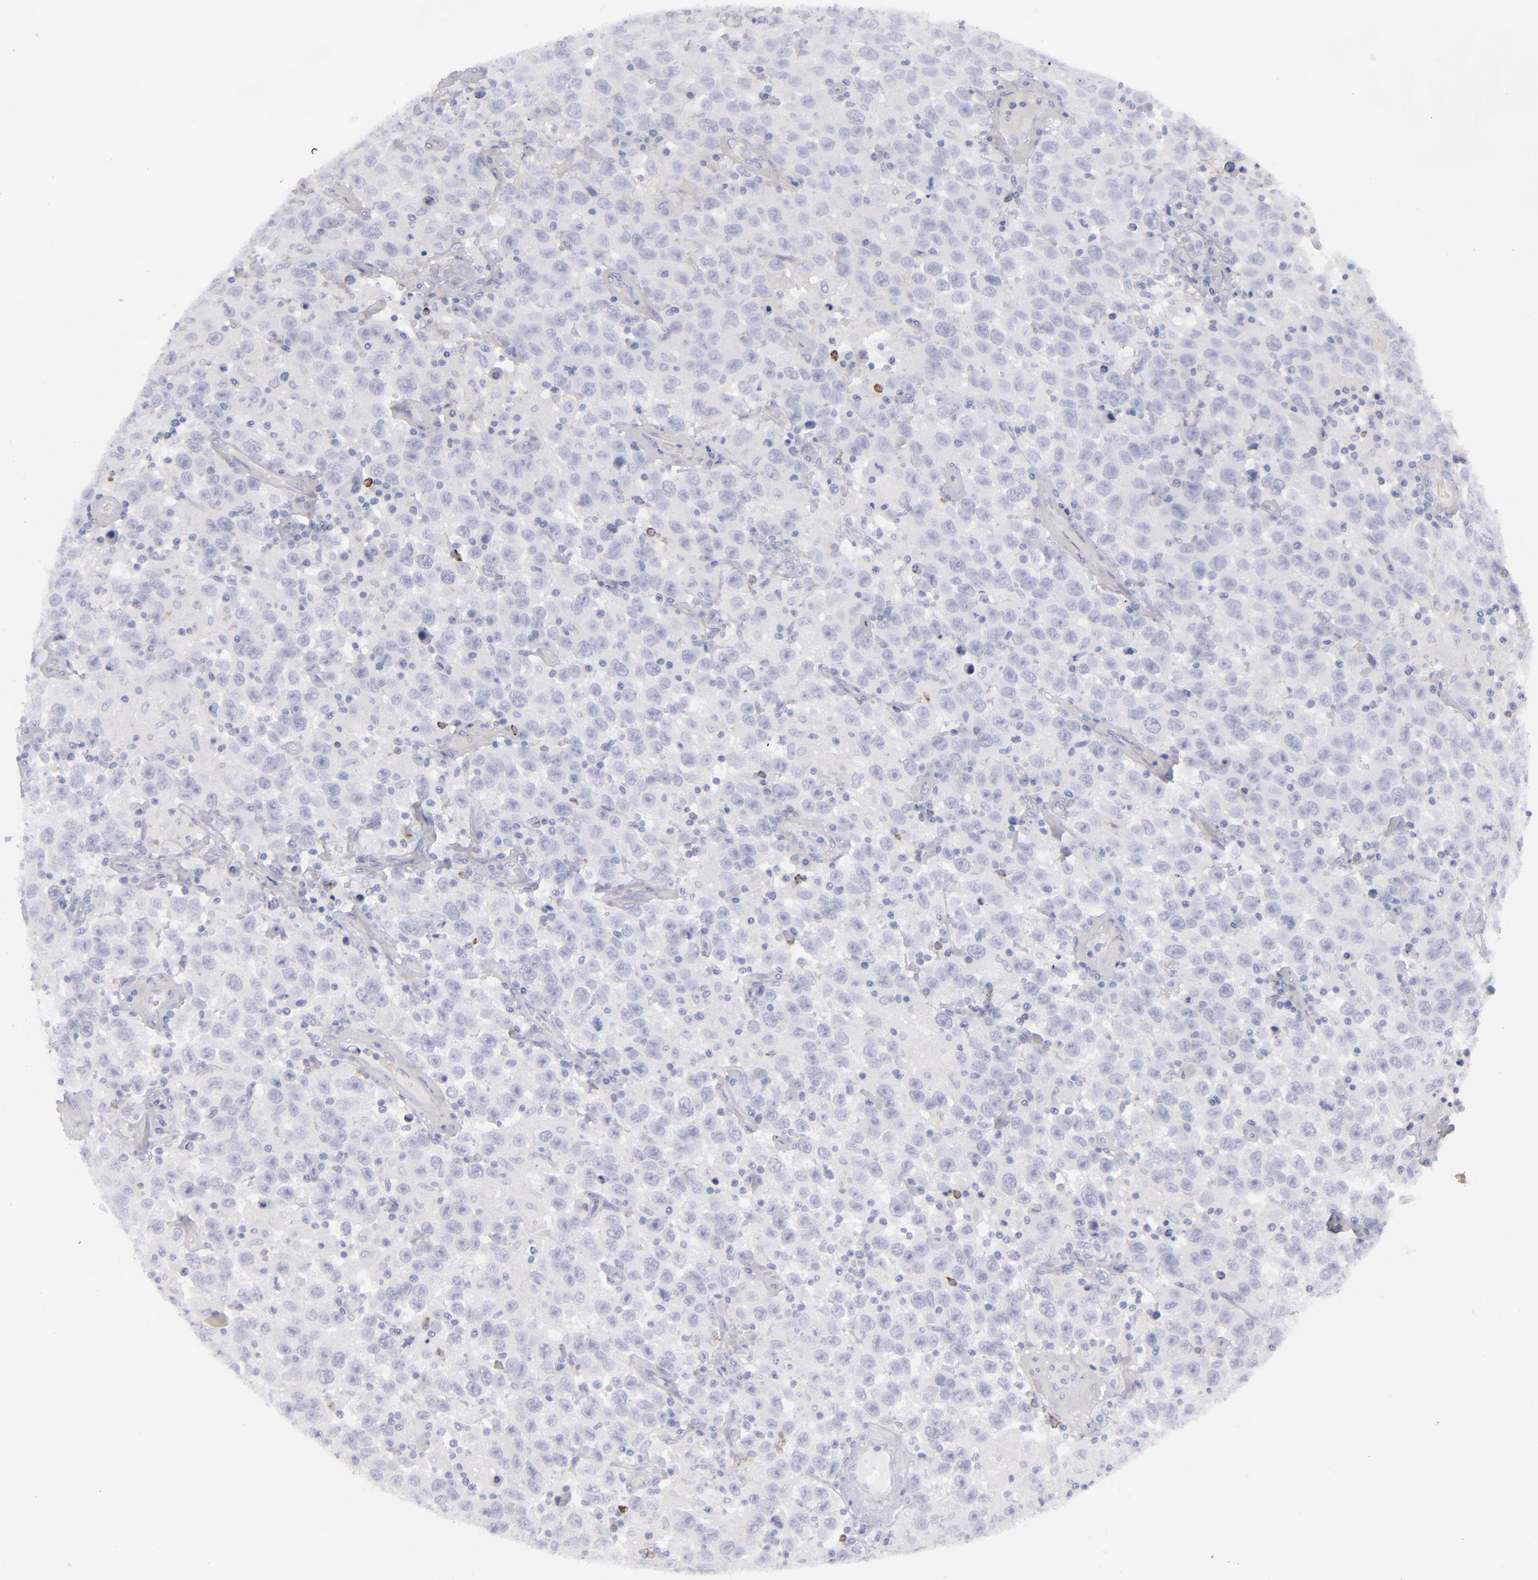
{"staining": {"intensity": "negative", "quantity": "none", "location": "none"}, "tissue": "testis cancer", "cell_type": "Tumor cells", "image_type": "cancer", "snomed": [{"axis": "morphology", "description": "Seminoma, NOS"}, {"axis": "topography", "description": "Testis"}], "caption": "This is an IHC micrograph of seminoma (testis). There is no positivity in tumor cells.", "gene": "CD22", "patient": {"sex": "male", "age": 41}}